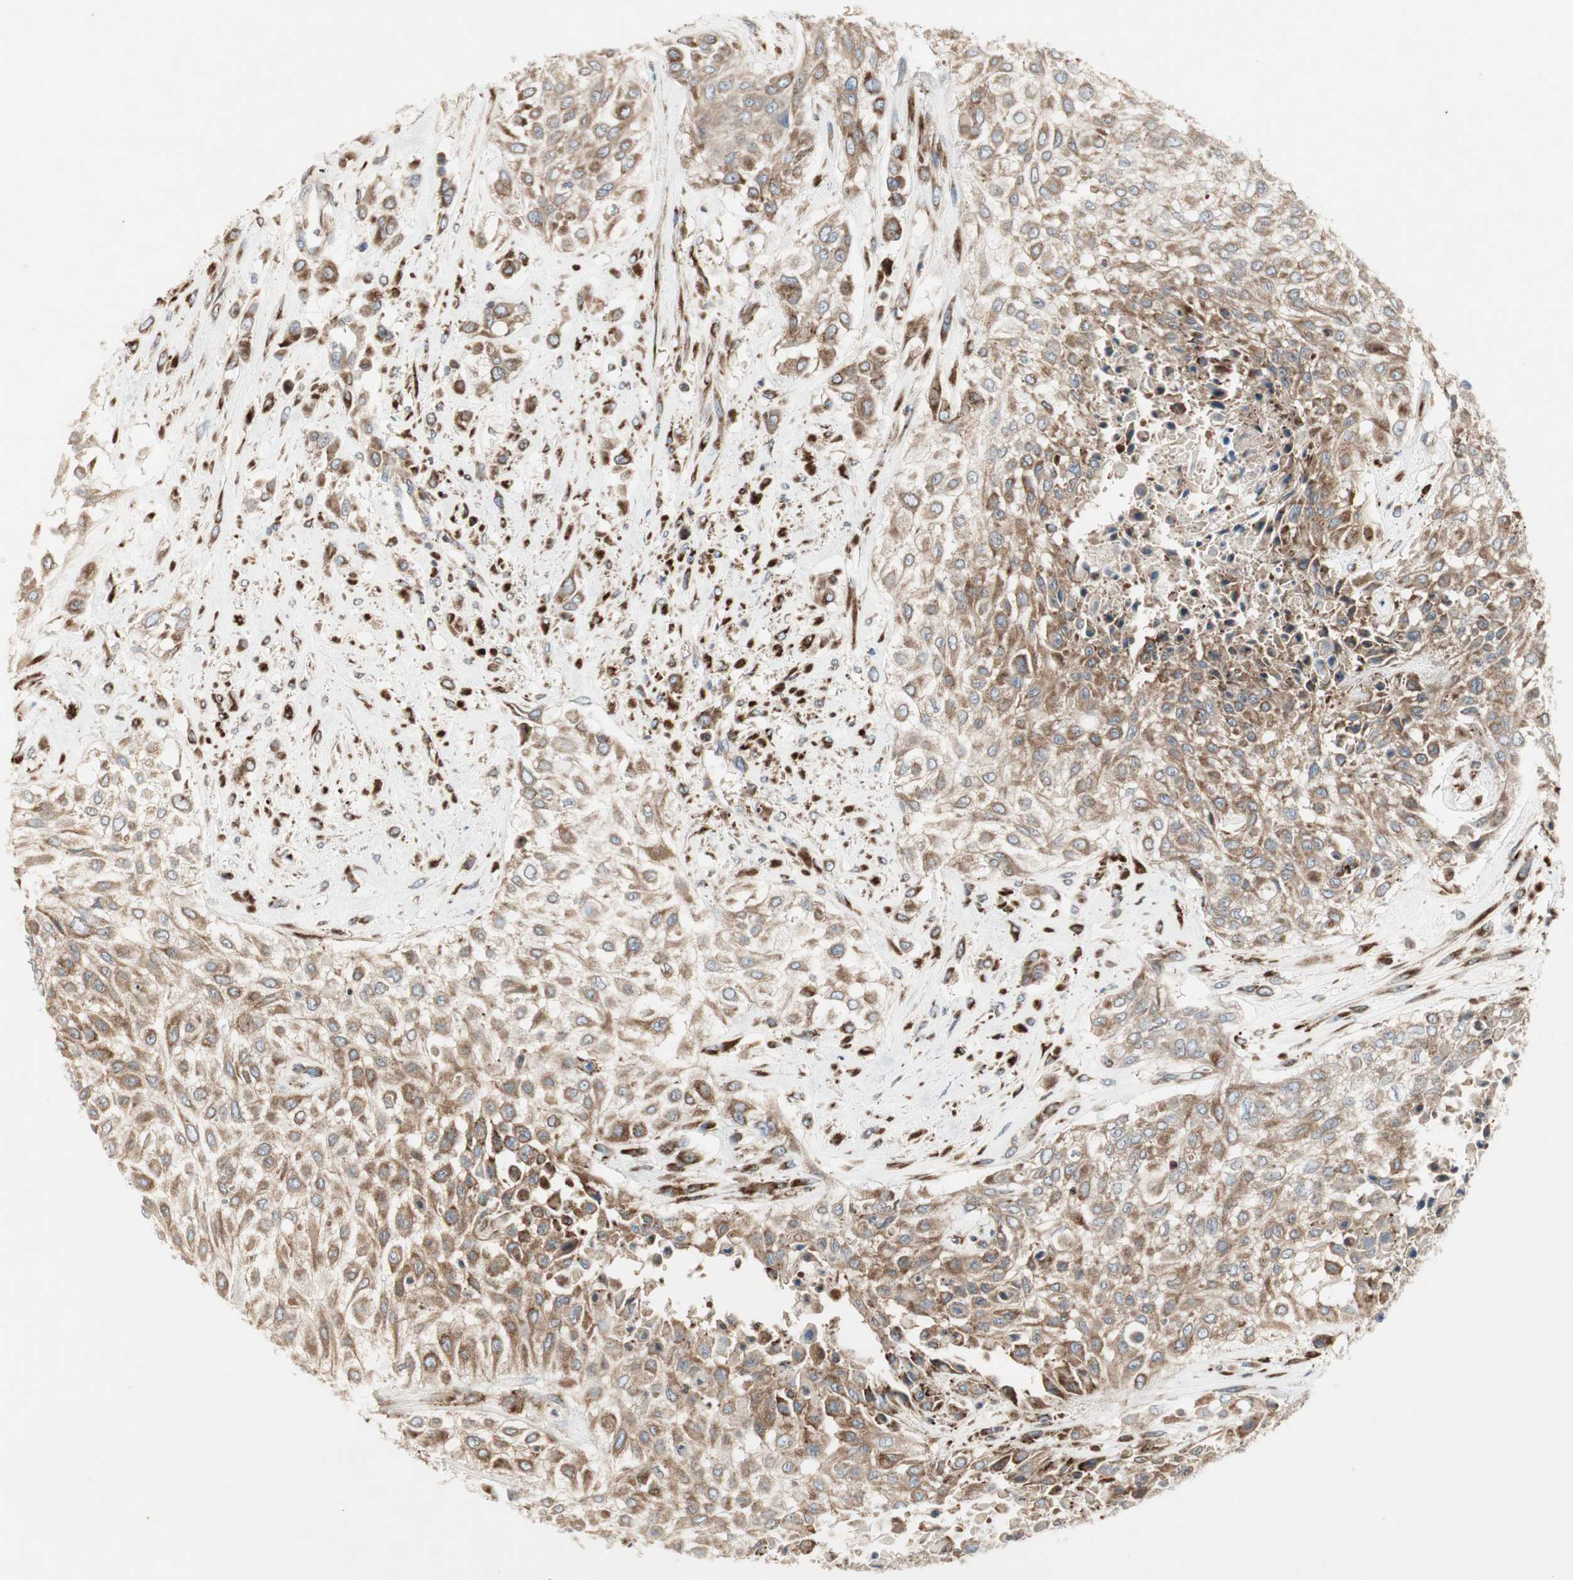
{"staining": {"intensity": "moderate", "quantity": ">75%", "location": "cytoplasmic/membranous"}, "tissue": "urothelial cancer", "cell_type": "Tumor cells", "image_type": "cancer", "snomed": [{"axis": "morphology", "description": "Urothelial carcinoma, High grade"}, {"axis": "topography", "description": "Urinary bladder"}], "caption": "Moderate cytoplasmic/membranous expression for a protein is present in about >75% of tumor cells of urothelial carcinoma (high-grade) using immunohistochemistry.", "gene": "H6PD", "patient": {"sex": "male", "age": 57}}